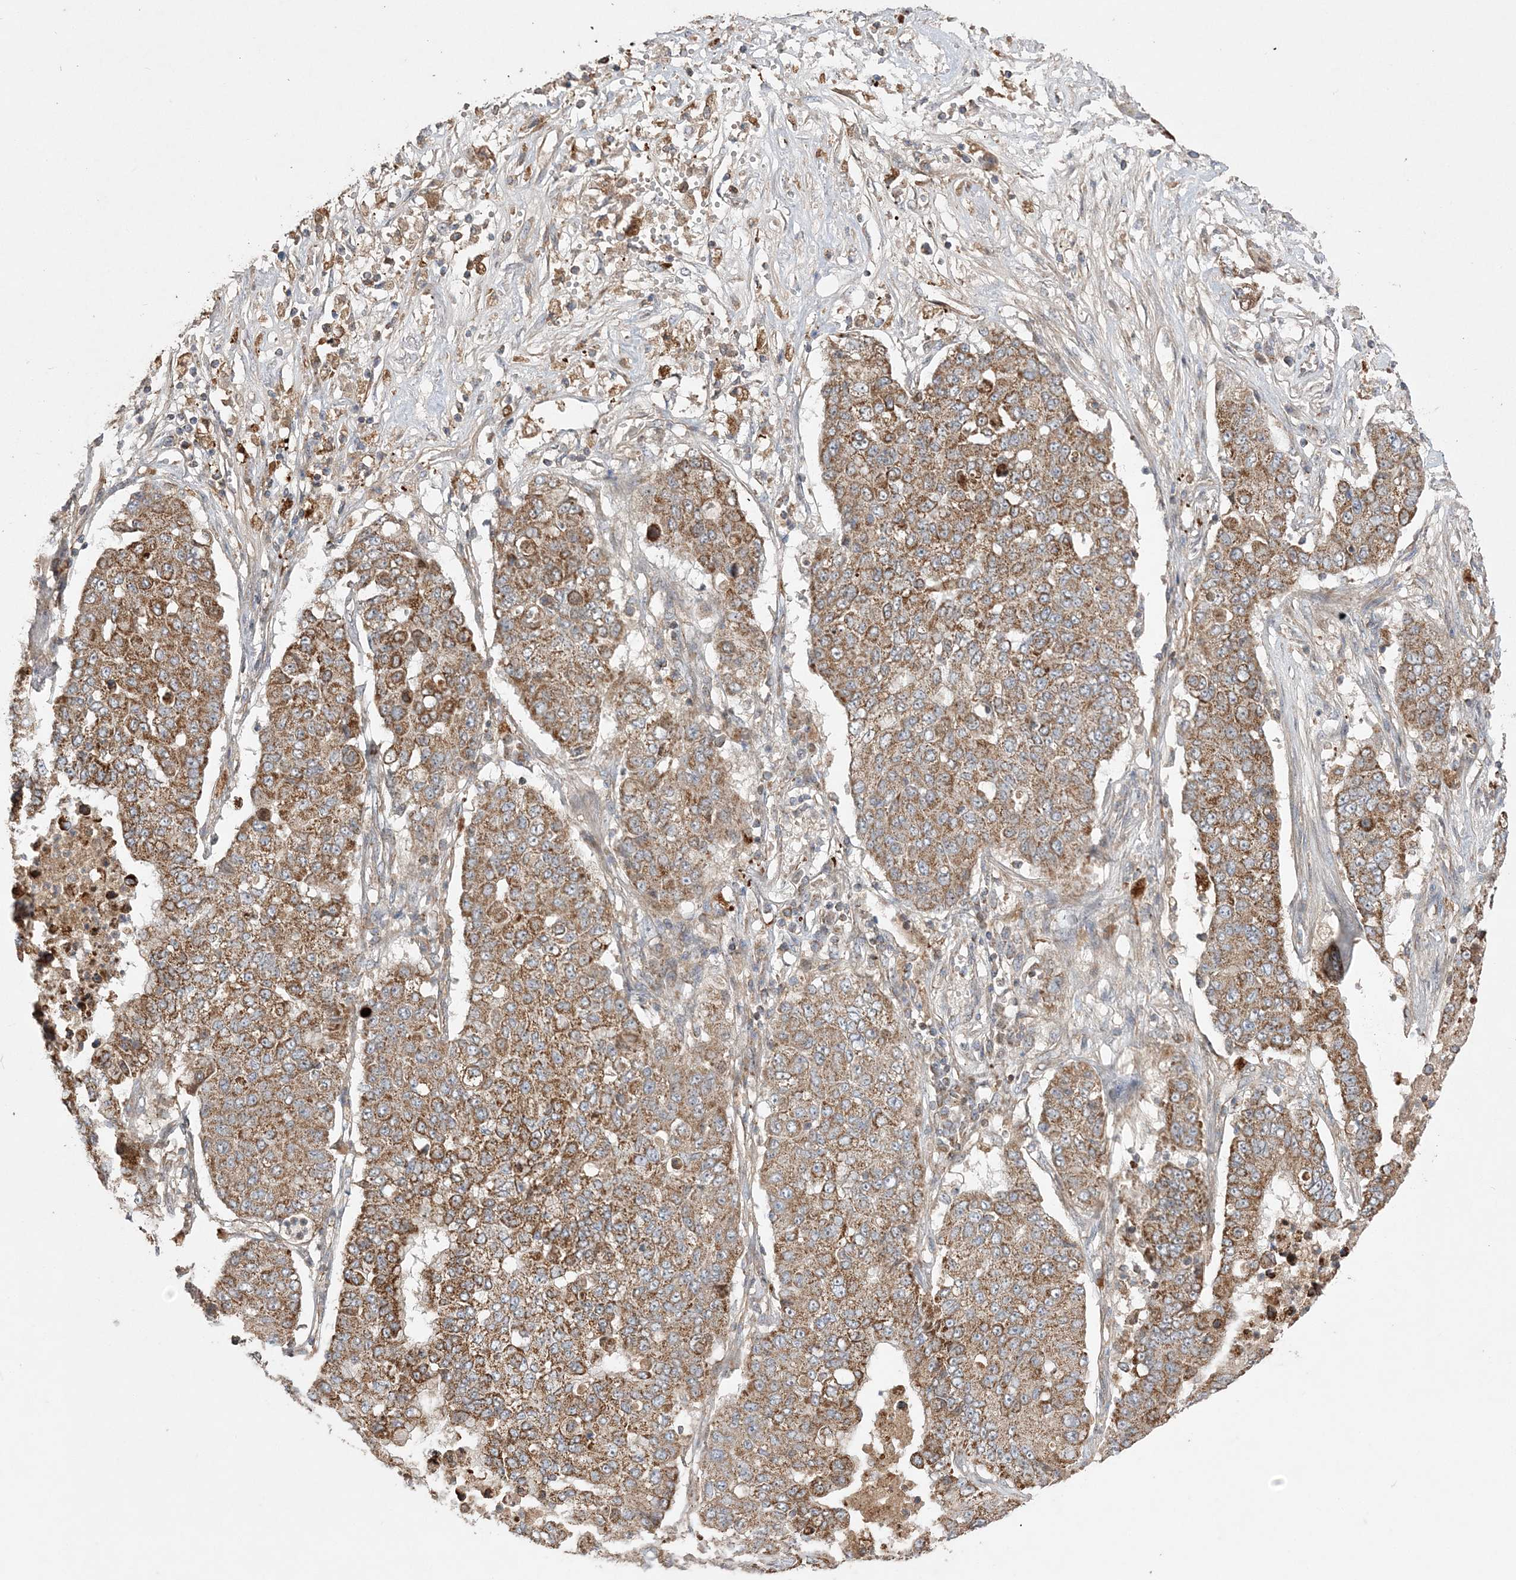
{"staining": {"intensity": "moderate", "quantity": ">75%", "location": "cytoplasmic/membranous"}, "tissue": "lung cancer", "cell_type": "Tumor cells", "image_type": "cancer", "snomed": [{"axis": "morphology", "description": "Squamous cell carcinoma, NOS"}, {"axis": "topography", "description": "Lung"}], "caption": "Protein expression analysis of lung squamous cell carcinoma displays moderate cytoplasmic/membranous staining in about >75% of tumor cells. (Brightfield microscopy of DAB IHC at high magnification).", "gene": "SCLT1", "patient": {"sex": "male", "age": 74}}